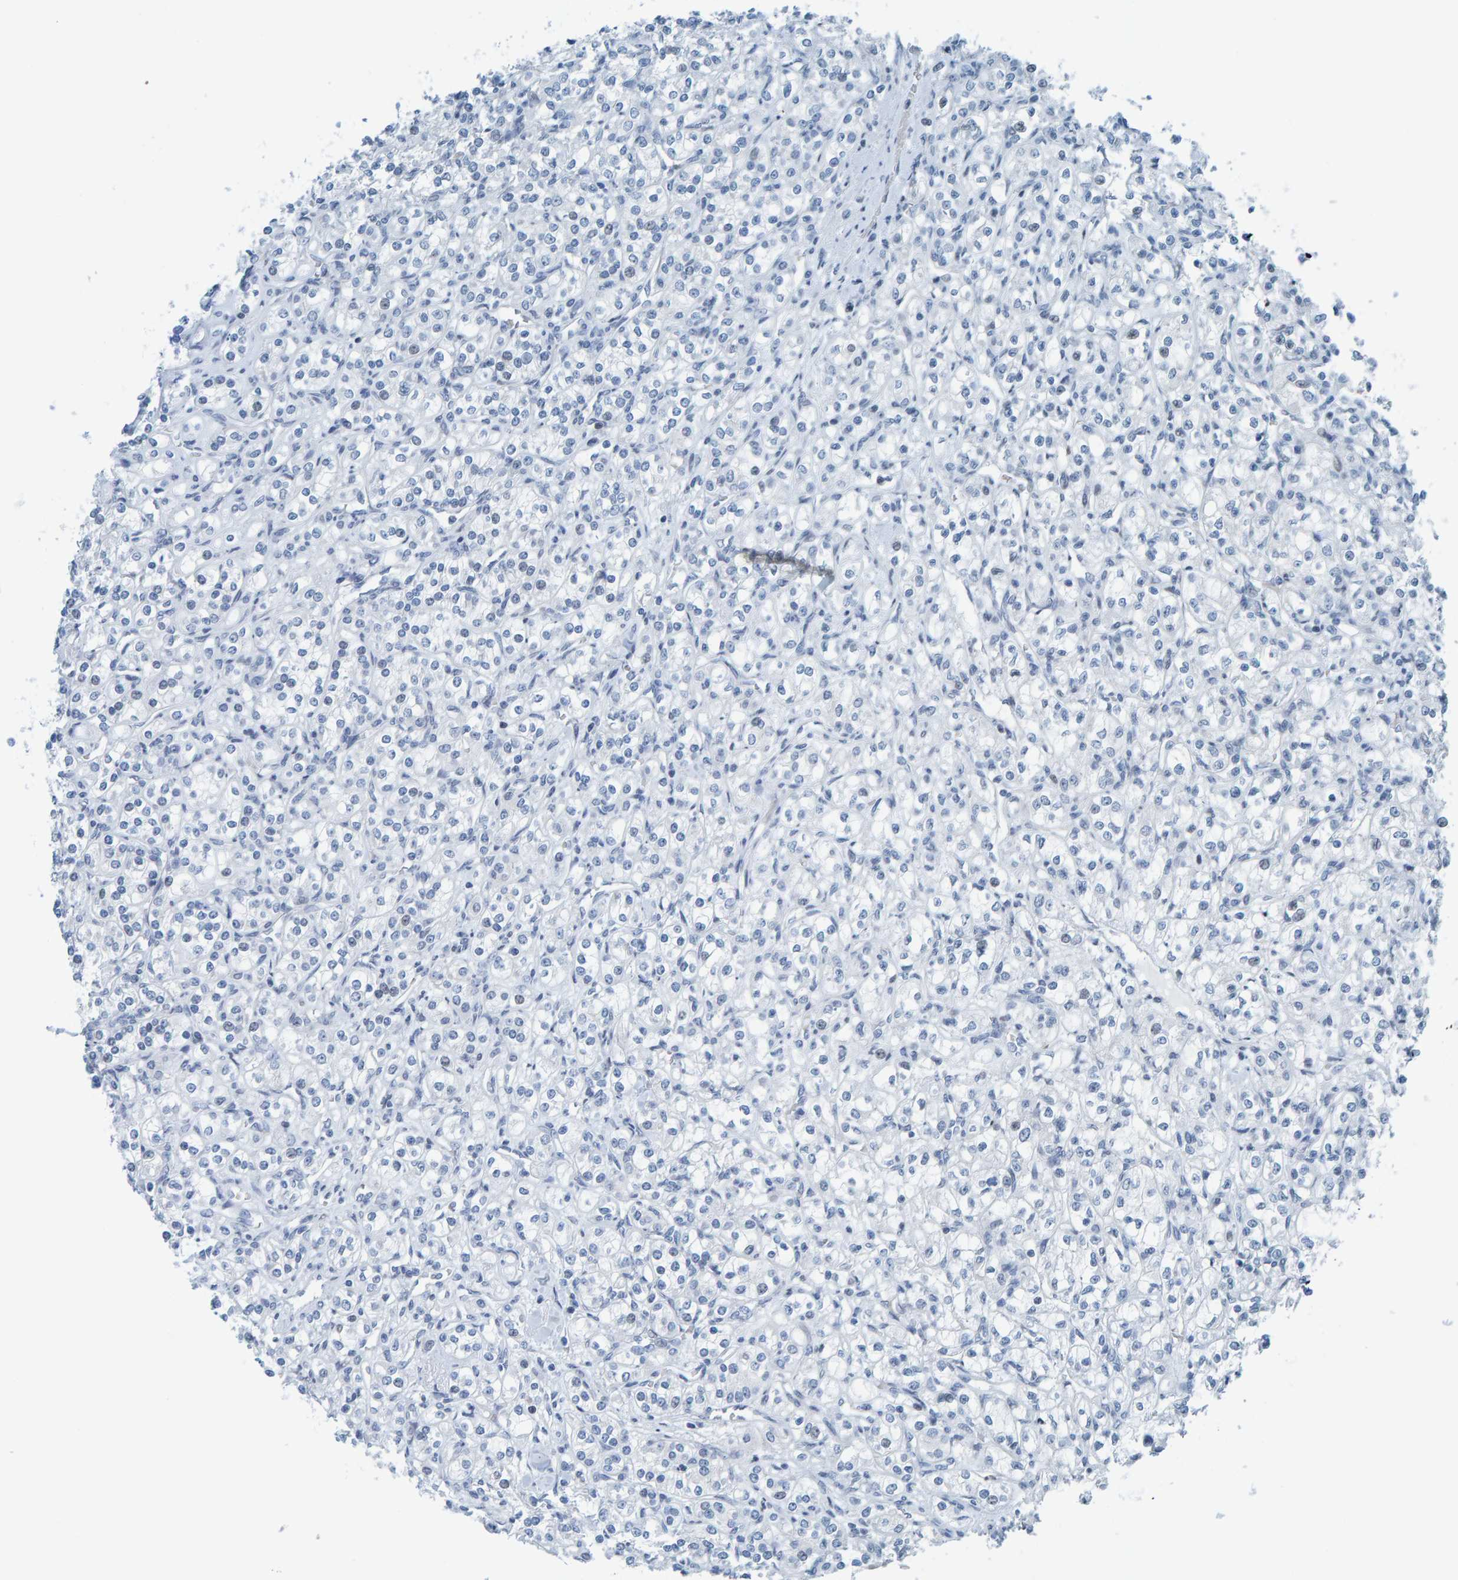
{"staining": {"intensity": "negative", "quantity": "none", "location": "none"}, "tissue": "renal cancer", "cell_type": "Tumor cells", "image_type": "cancer", "snomed": [{"axis": "morphology", "description": "Adenocarcinoma, NOS"}, {"axis": "topography", "description": "Kidney"}], "caption": "High power microscopy image of an immunohistochemistry image of adenocarcinoma (renal), revealing no significant expression in tumor cells. The staining is performed using DAB (3,3'-diaminobenzidine) brown chromogen with nuclei counter-stained in using hematoxylin.", "gene": "CNP", "patient": {"sex": "male", "age": 77}}